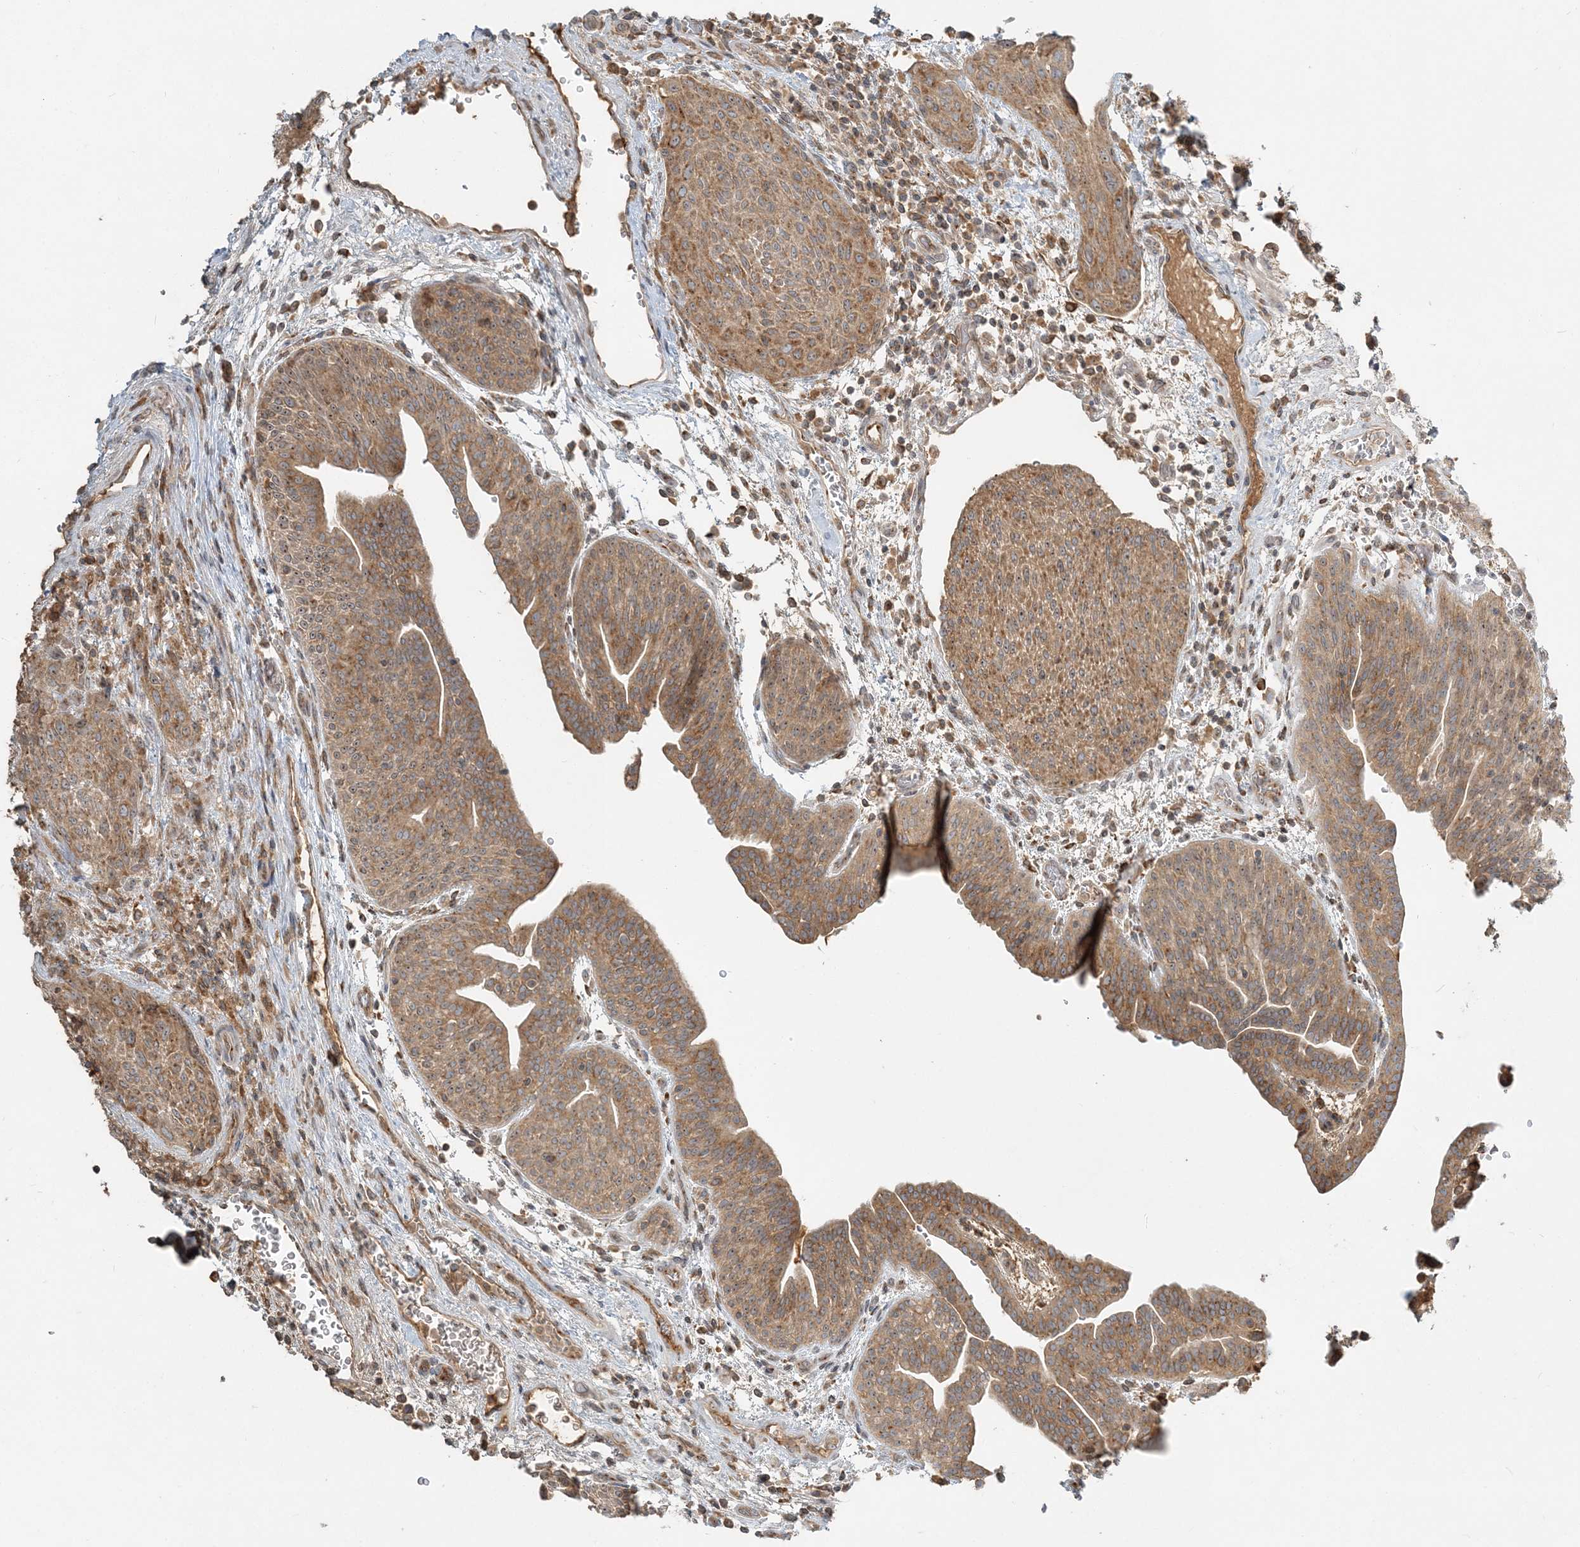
{"staining": {"intensity": "moderate", "quantity": ">75%", "location": "cytoplasmic/membranous"}, "tissue": "urothelial cancer", "cell_type": "Tumor cells", "image_type": "cancer", "snomed": [{"axis": "morphology", "description": "Urothelial carcinoma, High grade"}, {"axis": "topography", "description": "Urinary bladder"}], "caption": "Urothelial cancer stained with a protein marker shows moderate staining in tumor cells.", "gene": "AP1AR", "patient": {"sex": "male", "age": 35}}